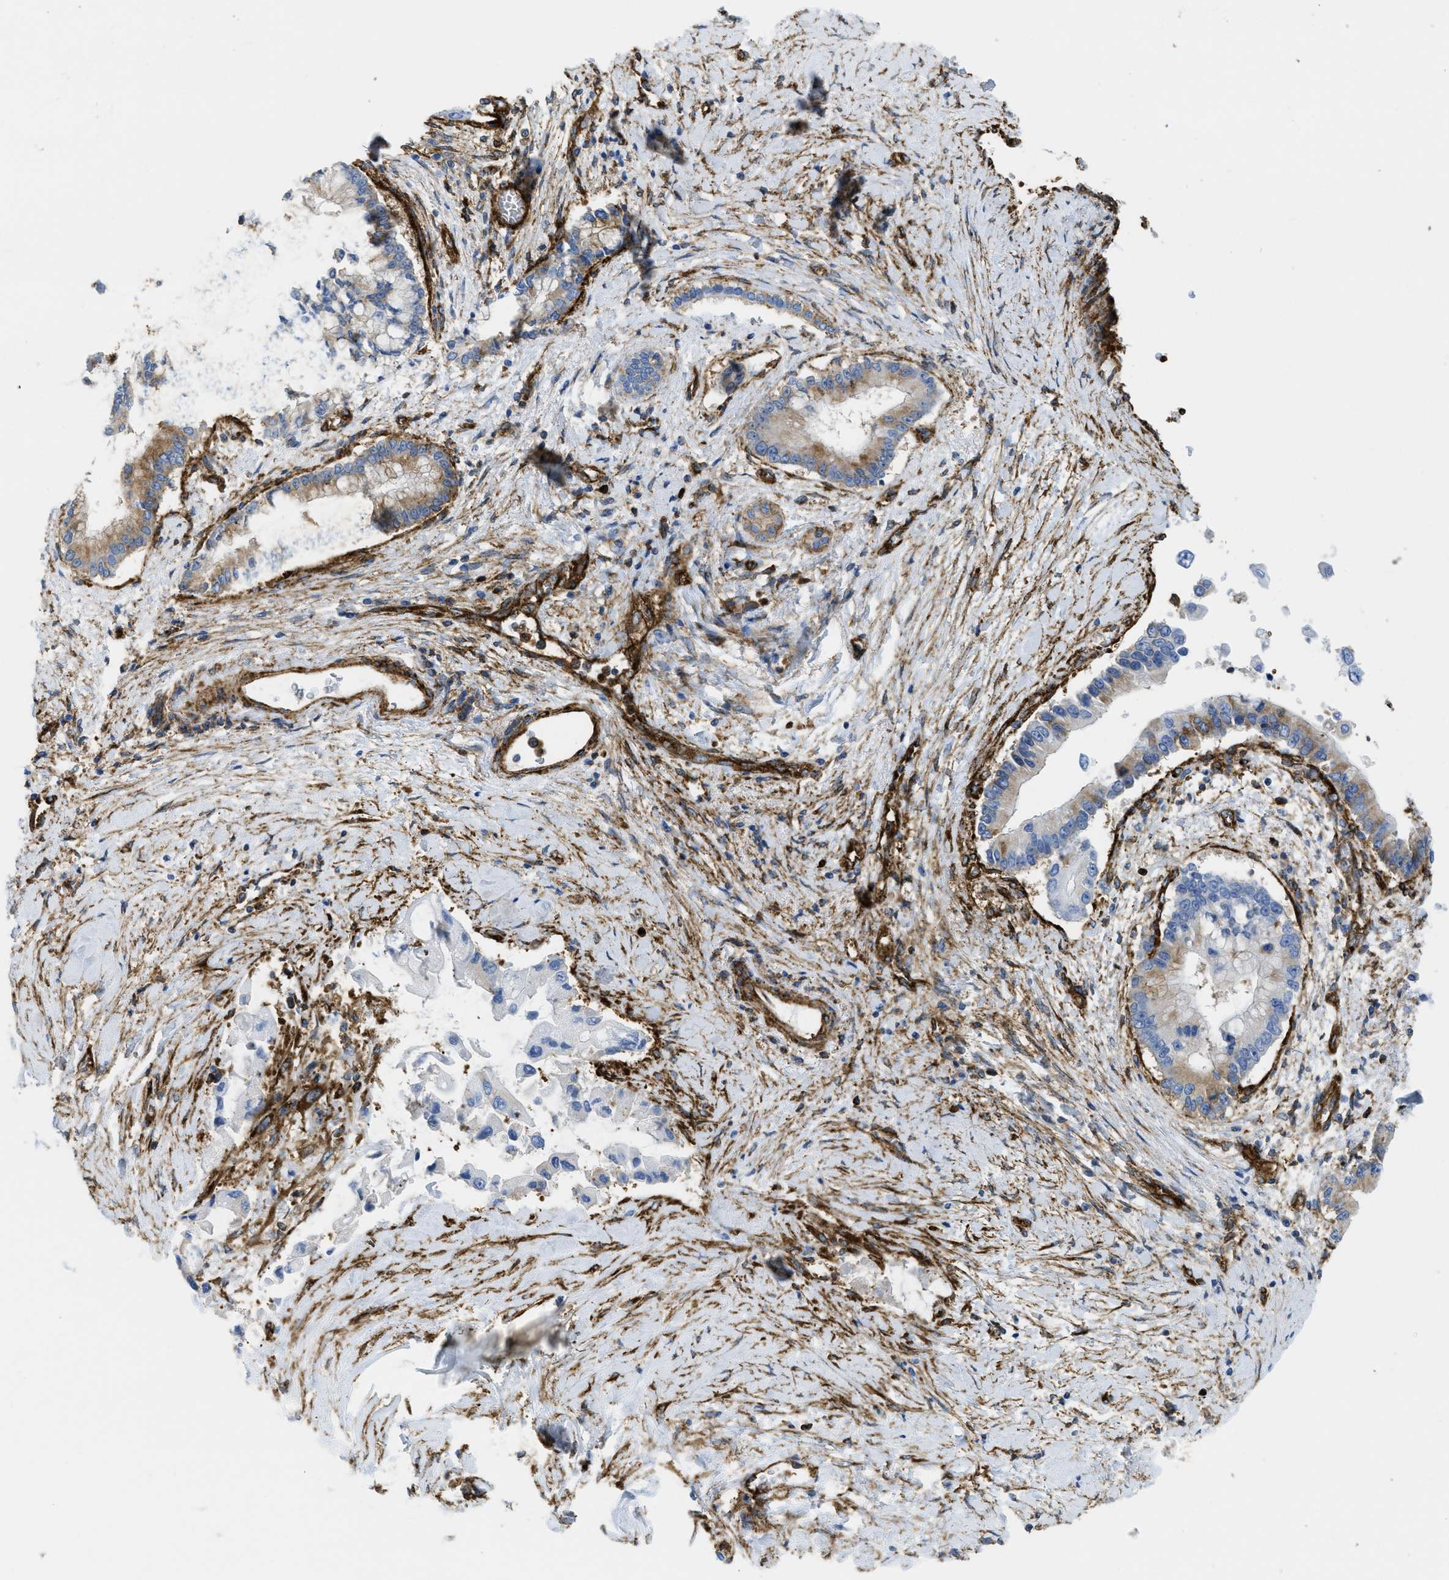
{"staining": {"intensity": "moderate", "quantity": "25%-75%", "location": "cytoplasmic/membranous"}, "tissue": "liver cancer", "cell_type": "Tumor cells", "image_type": "cancer", "snomed": [{"axis": "morphology", "description": "Cholangiocarcinoma"}, {"axis": "topography", "description": "Liver"}], "caption": "The micrograph reveals immunohistochemical staining of liver cholangiocarcinoma. There is moderate cytoplasmic/membranous staining is present in approximately 25%-75% of tumor cells.", "gene": "HIP1", "patient": {"sex": "male", "age": 50}}